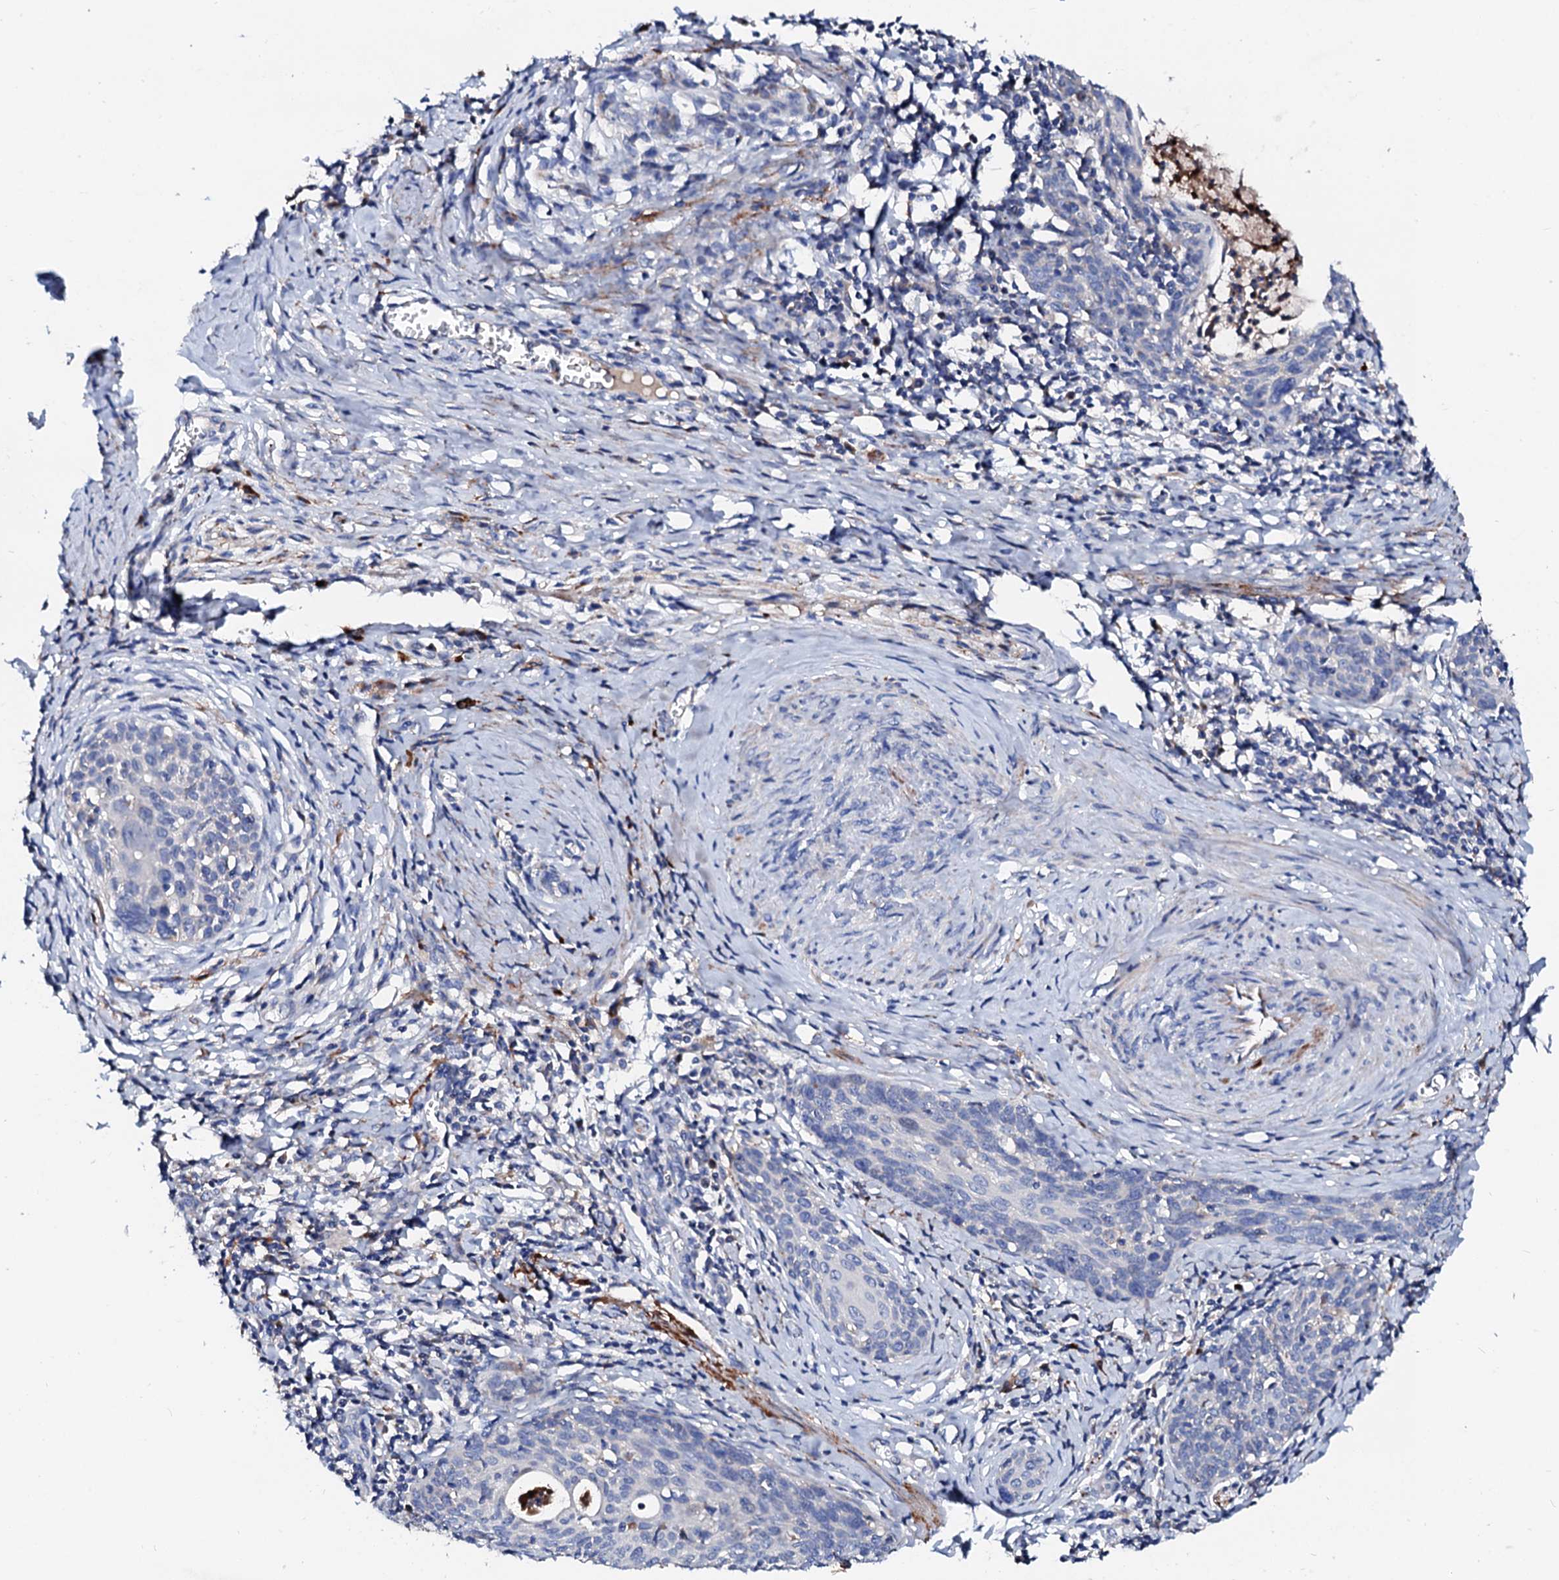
{"staining": {"intensity": "negative", "quantity": "none", "location": "none"}, "tissue": "cervical cancer", "cell_type": "Tumor cells", "image_type": "cancer", "snomed": [{"axis": "morphology", "description": "Squamous cell carcinoma, NOS"}, {"axis": "topography", "description": "Cervix"}], "caption": "Cervical cancer (squamous cell carcinoma) was stained to show a protein in brown. There is no significant expression in tumor cells.", "gene": "SLC10A7", "patient": {"sex": "female", "age": 52}}